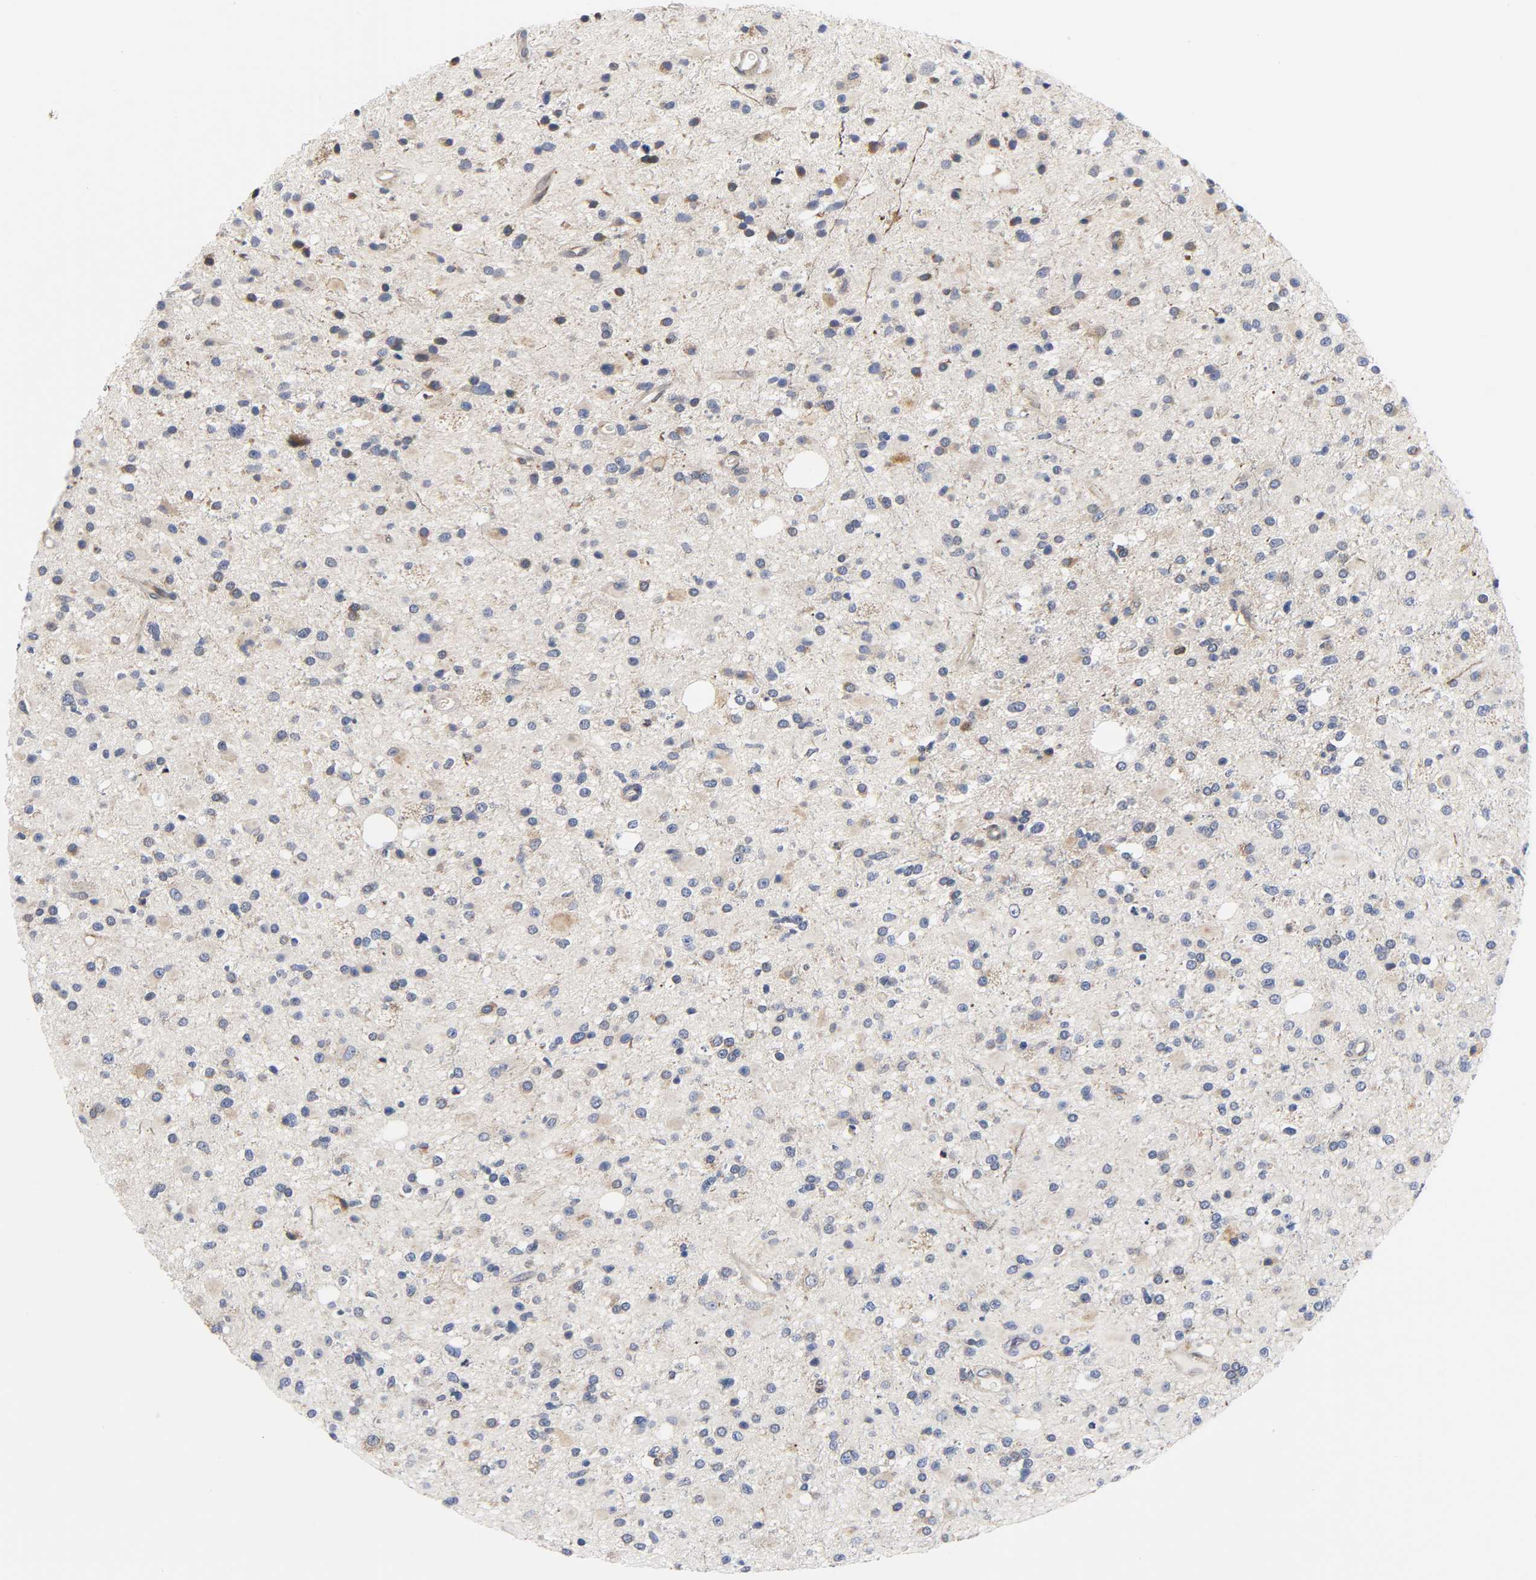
{"staining": {"intensity": "weak", "quantity": "25%-75%", "location": "cytoplasmic/membranous"}, "tissue": "glioma", "cell_type": "Tumor cells", "image_type": "cancer", "snomed": [{"axis": "morphology", "description": "Glioma, malignant, High grade"}, {"axis": "topography", "description": "Brain"}], "caption": "The photomicrograph demonstrates a brown stain indicating the presence of a protein in the cytoplasmic/membranous of tumor cells in glioma. (IHC, brightfield microscopy, high magnification).", "gene": "ASB6", "patient": {"sex": "male", "age": 33}}